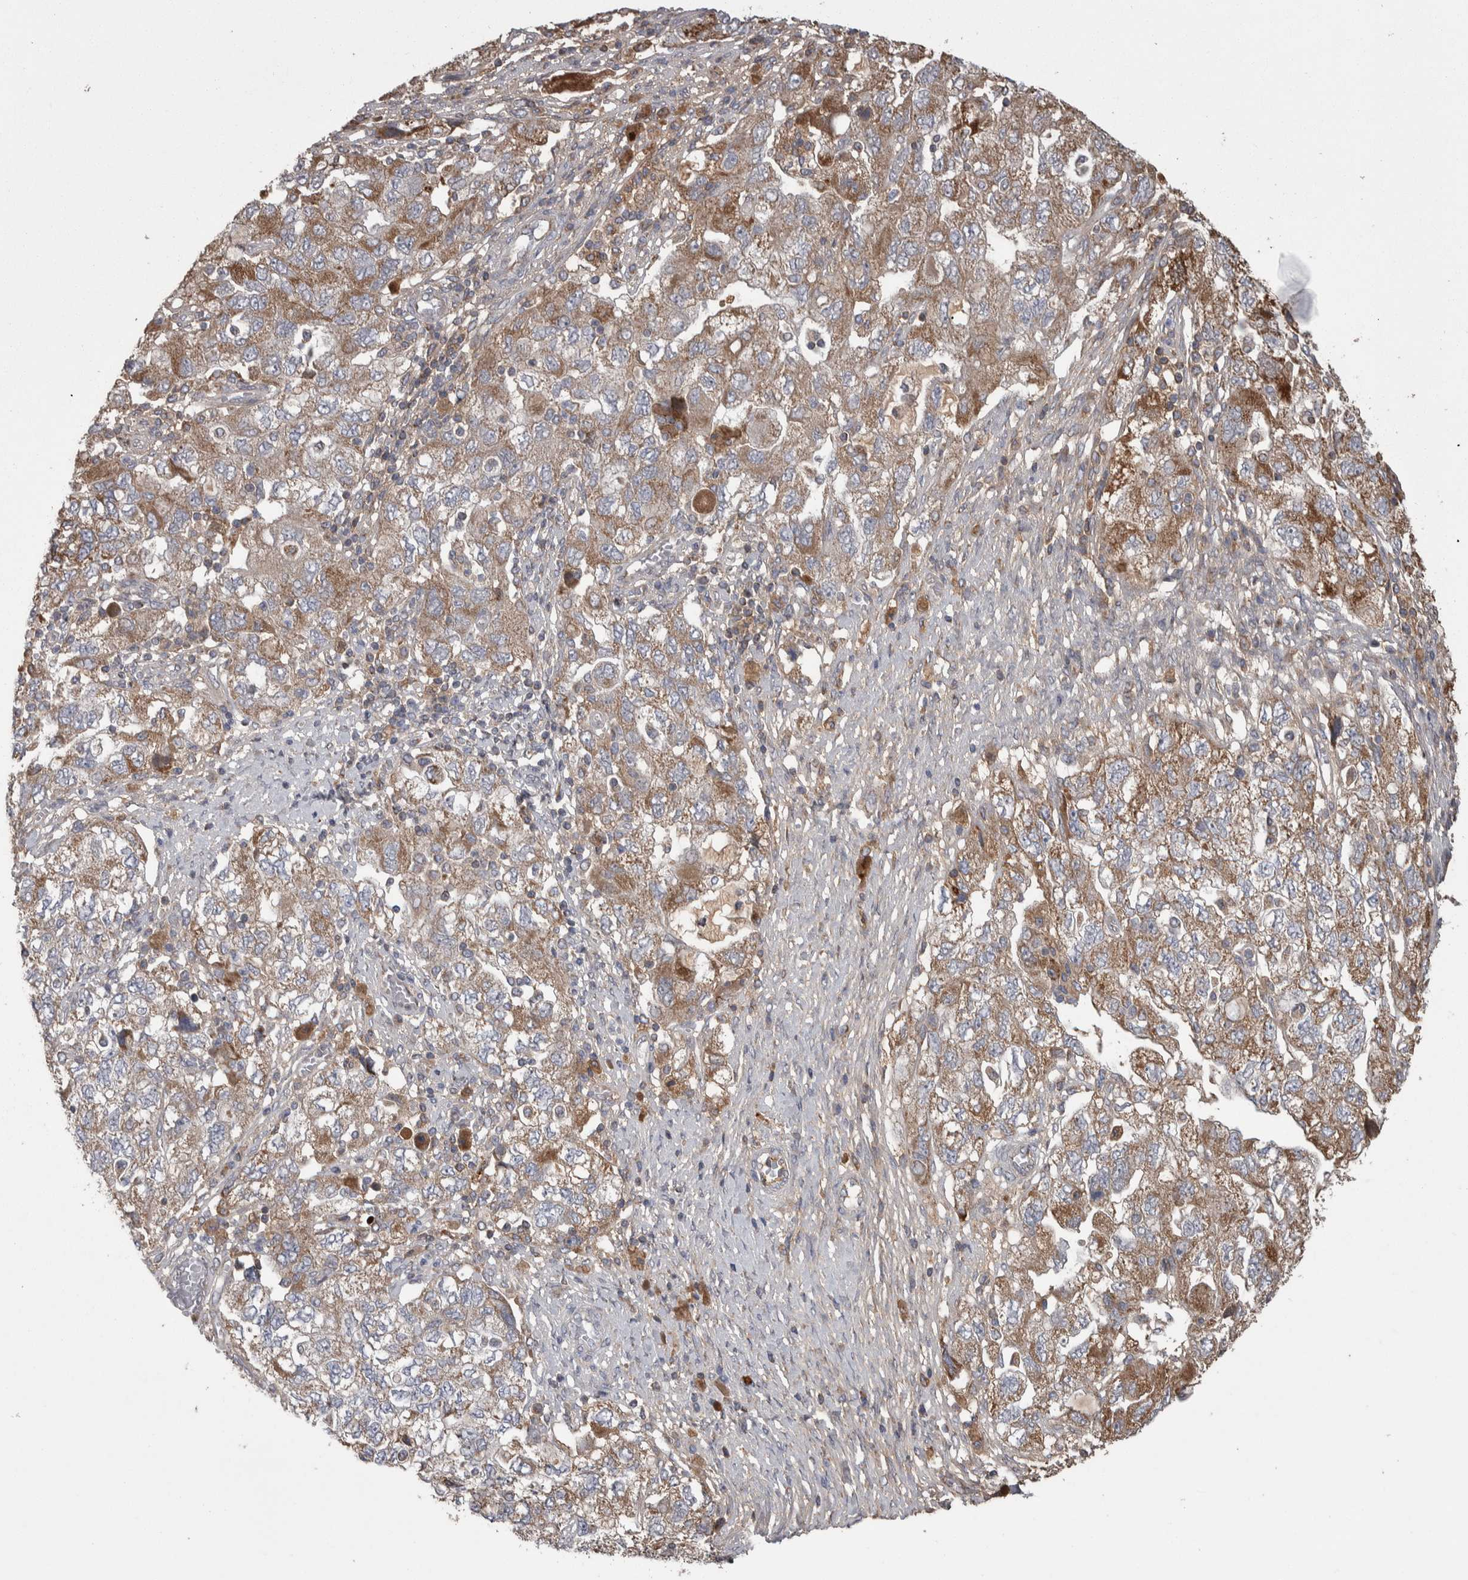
{"staining": {"intensity": "moderate", "quantity": ">75%", "location": "cytoplasmic/membranous"}, "tissue": "ovarian cancer", "cell_type": "Tumor cells", "image_type": "cancer", "snomed": [{"axis": "morphology", "description": "Carcinoma, NOS"}, {"axis": "morphology", "description": "Cystadenocarcinoma, serous, NOS"}, {"axis": "topography", "description": "Ovary"}], "caption": "Immunohistochemical staining of carcinoma (ovarian) shows medium levels of moderate cytoplasmic/membranous expression in approximately >75% of tumor cells. The protein of interest is stained brown, and the nuclei are stained in blue (DAB IHC with brightfield microscopy, high magnification).", "gene": "SCO1", "patient": {"sex": "female", "age": 69}}